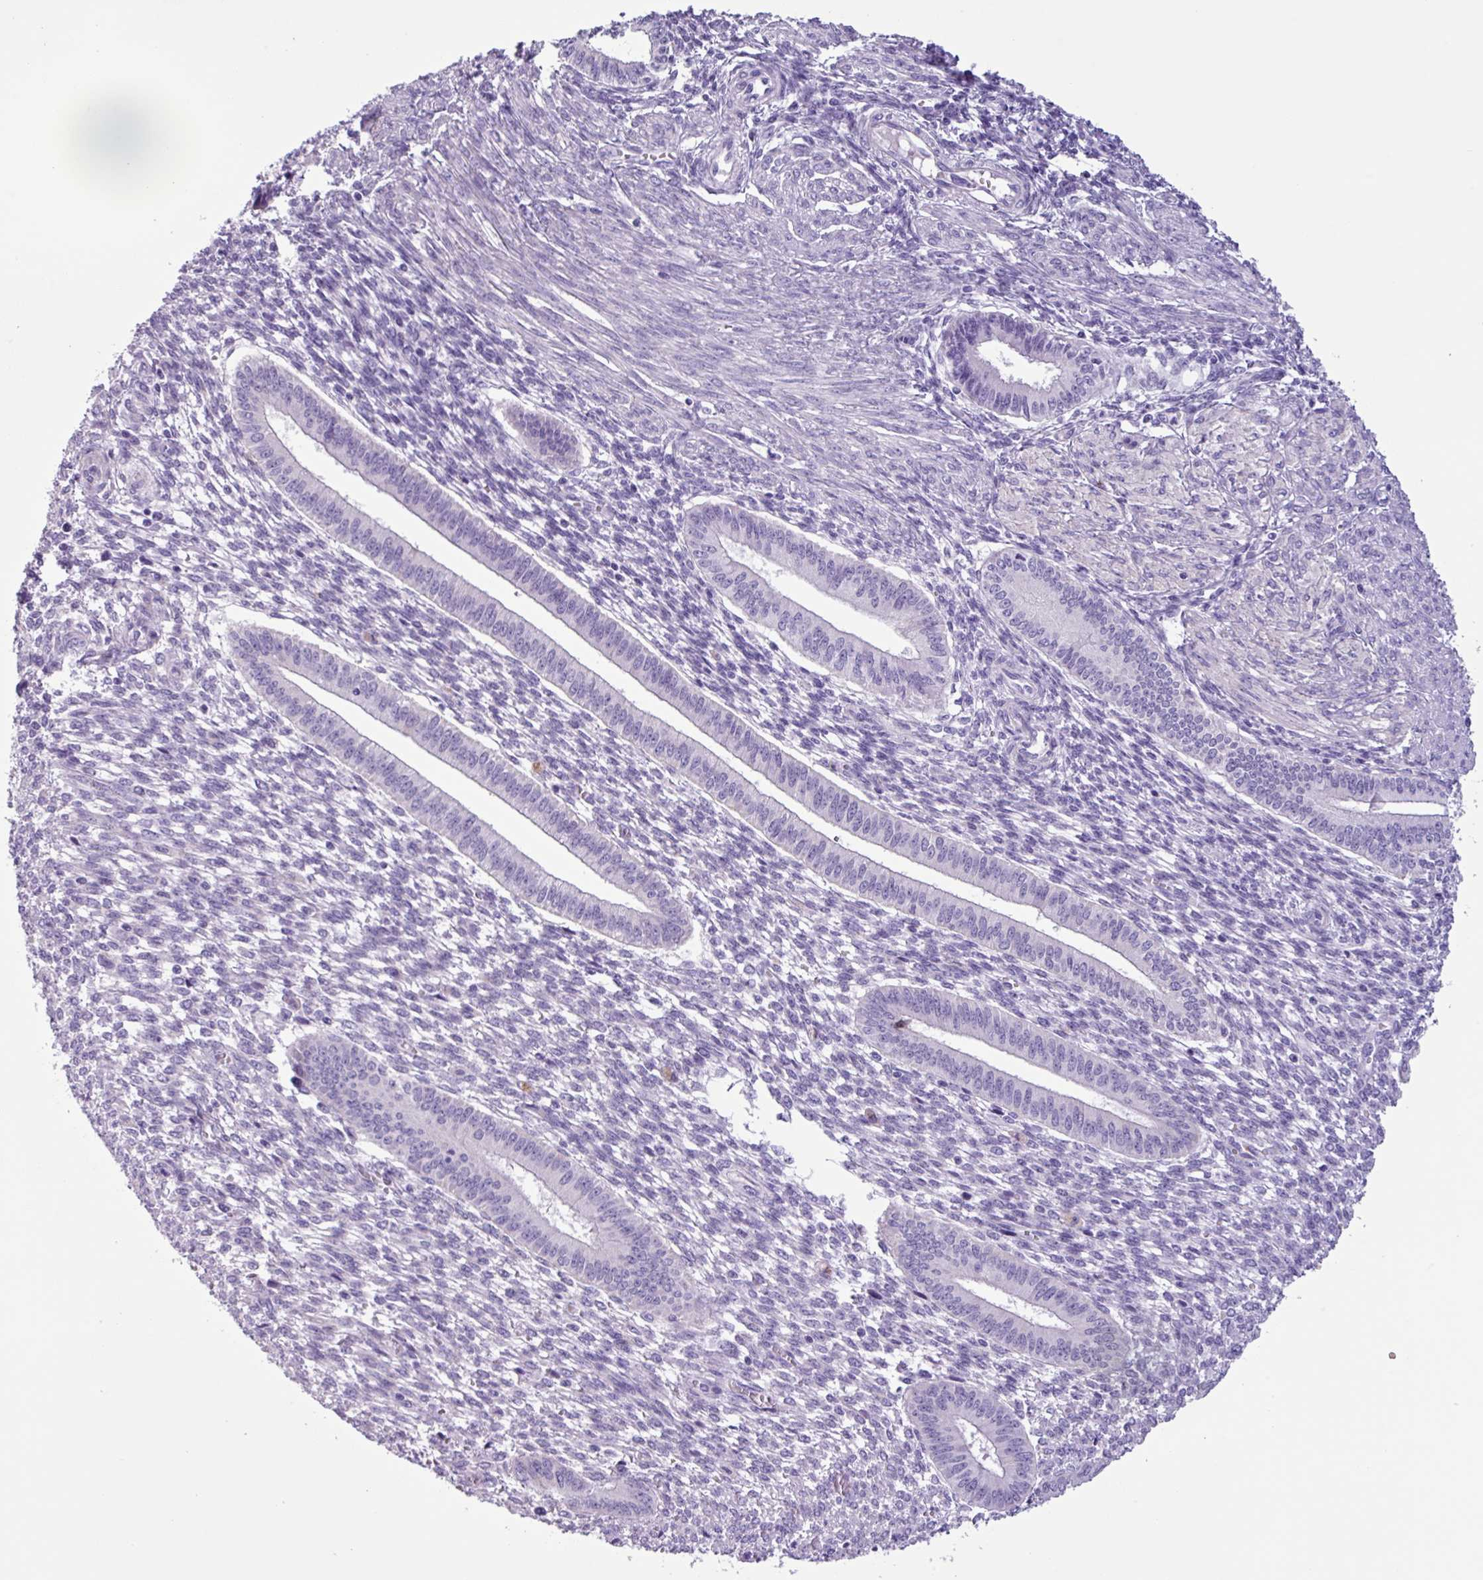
{"staining": {"intensity": "negative", "quantity": "none", "location": "none"}, "tissue": "endometrium", "cell_type": "Cells in endometrial stroma", "image_type": "normal", "snomed": [{"axis": "morphology", "description": "Normal tissue, NOS"}, {"axis": "topography", "description": "Endometrium"}], "caption": "Immunohistochemistry of normal human endometrium reveals no staining in cells in endometrial stroma. Nuclei are stained in blue.", "gene": "AGO3", "patient": {"sex": "female", "age": 36}}